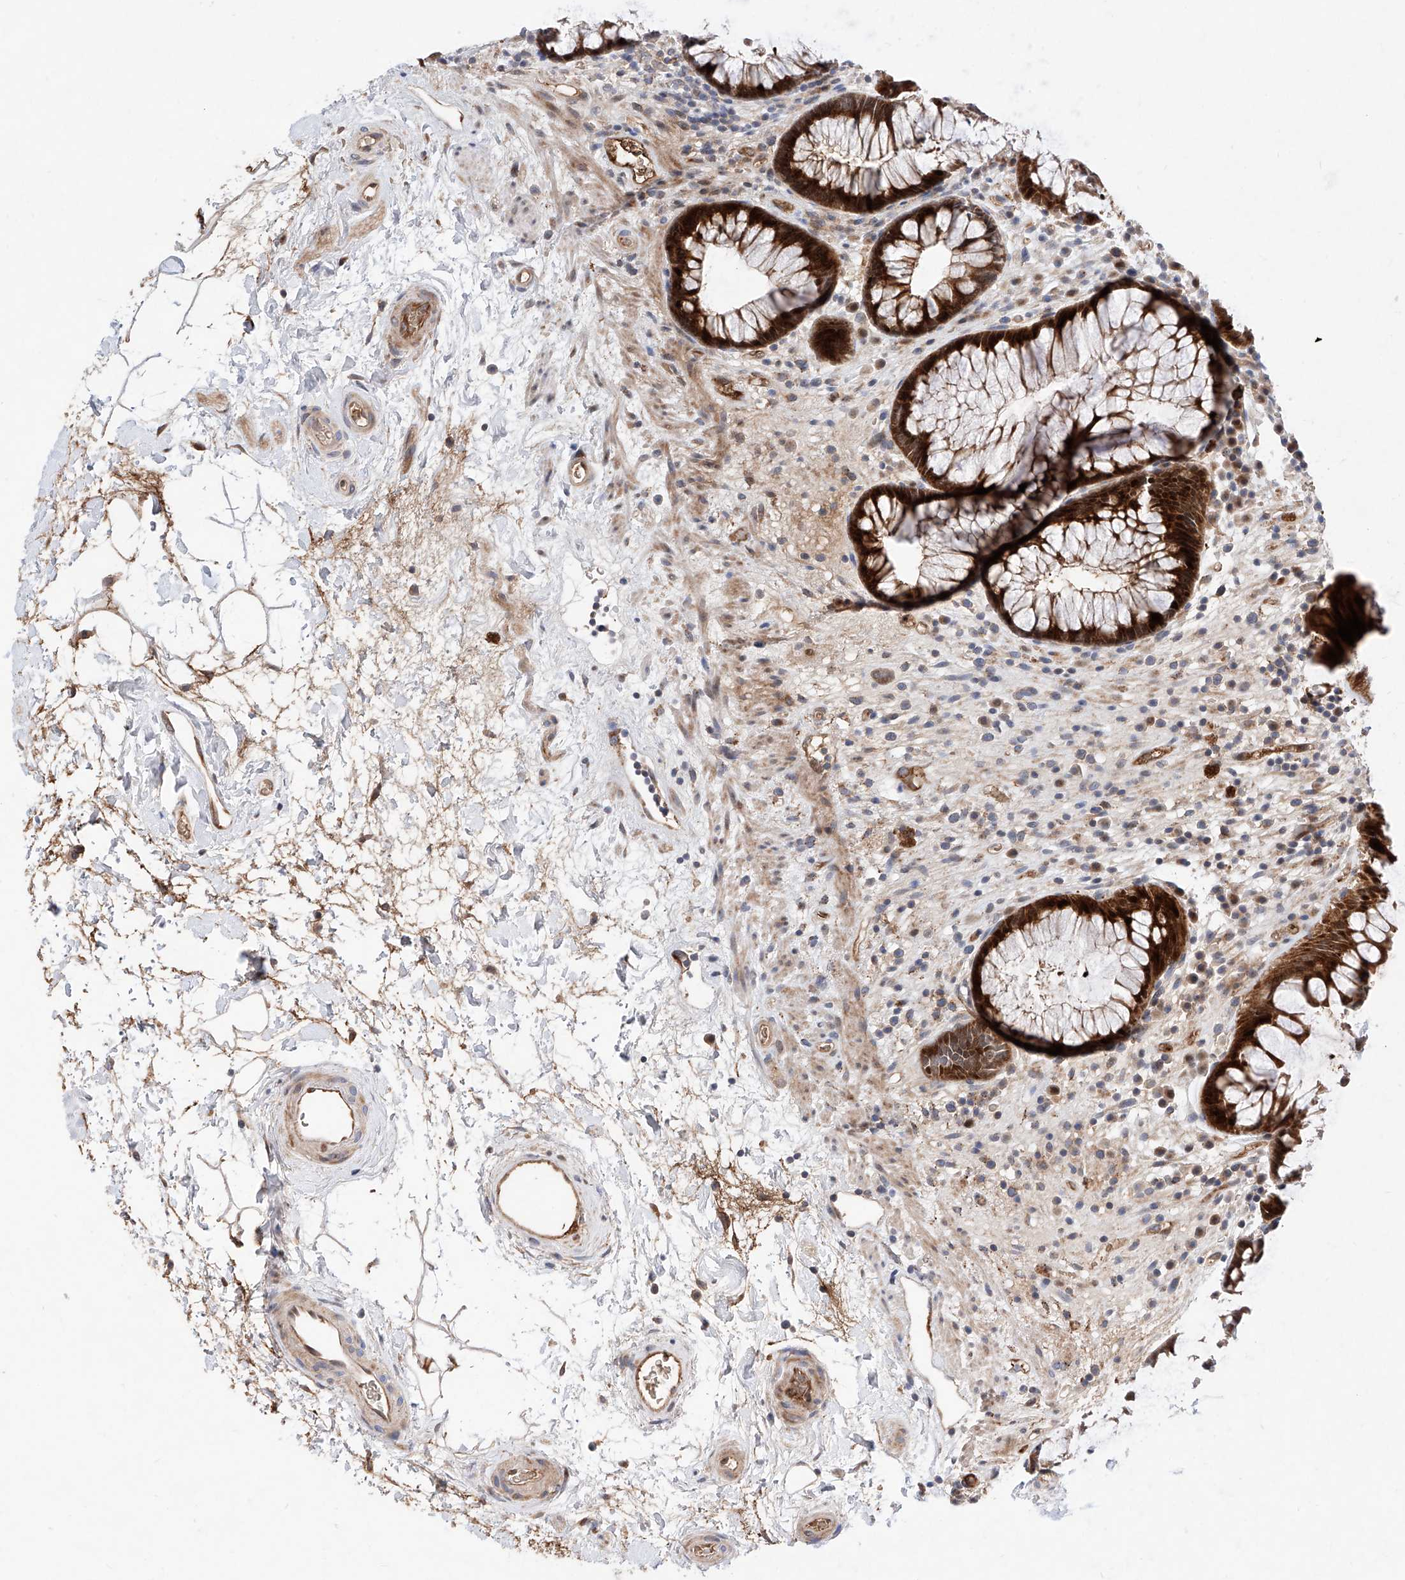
{"staining": {"intensity": "strong", "quantity": ">75%", "location": "cytoplasmic/membranous,nuclear"}, "tissue": "rectum", "cell_type": "Glandular cells", "image_type": "normal", "snomed": [{"axis": "morphology", "description": "Normal tissue, NOS"}, {"axis": "topography", "description": "Rectum"}], "caption": "A high amount of strong cytoplasmic/membranous,nuclear staining is present in approximately >75% of glandular cells in unremarkable rectum. (DAB IHC with brightfield microscopy, high magnification).", "gene": "FUCA2", "patient": {"sex": "male", "age": 51}}